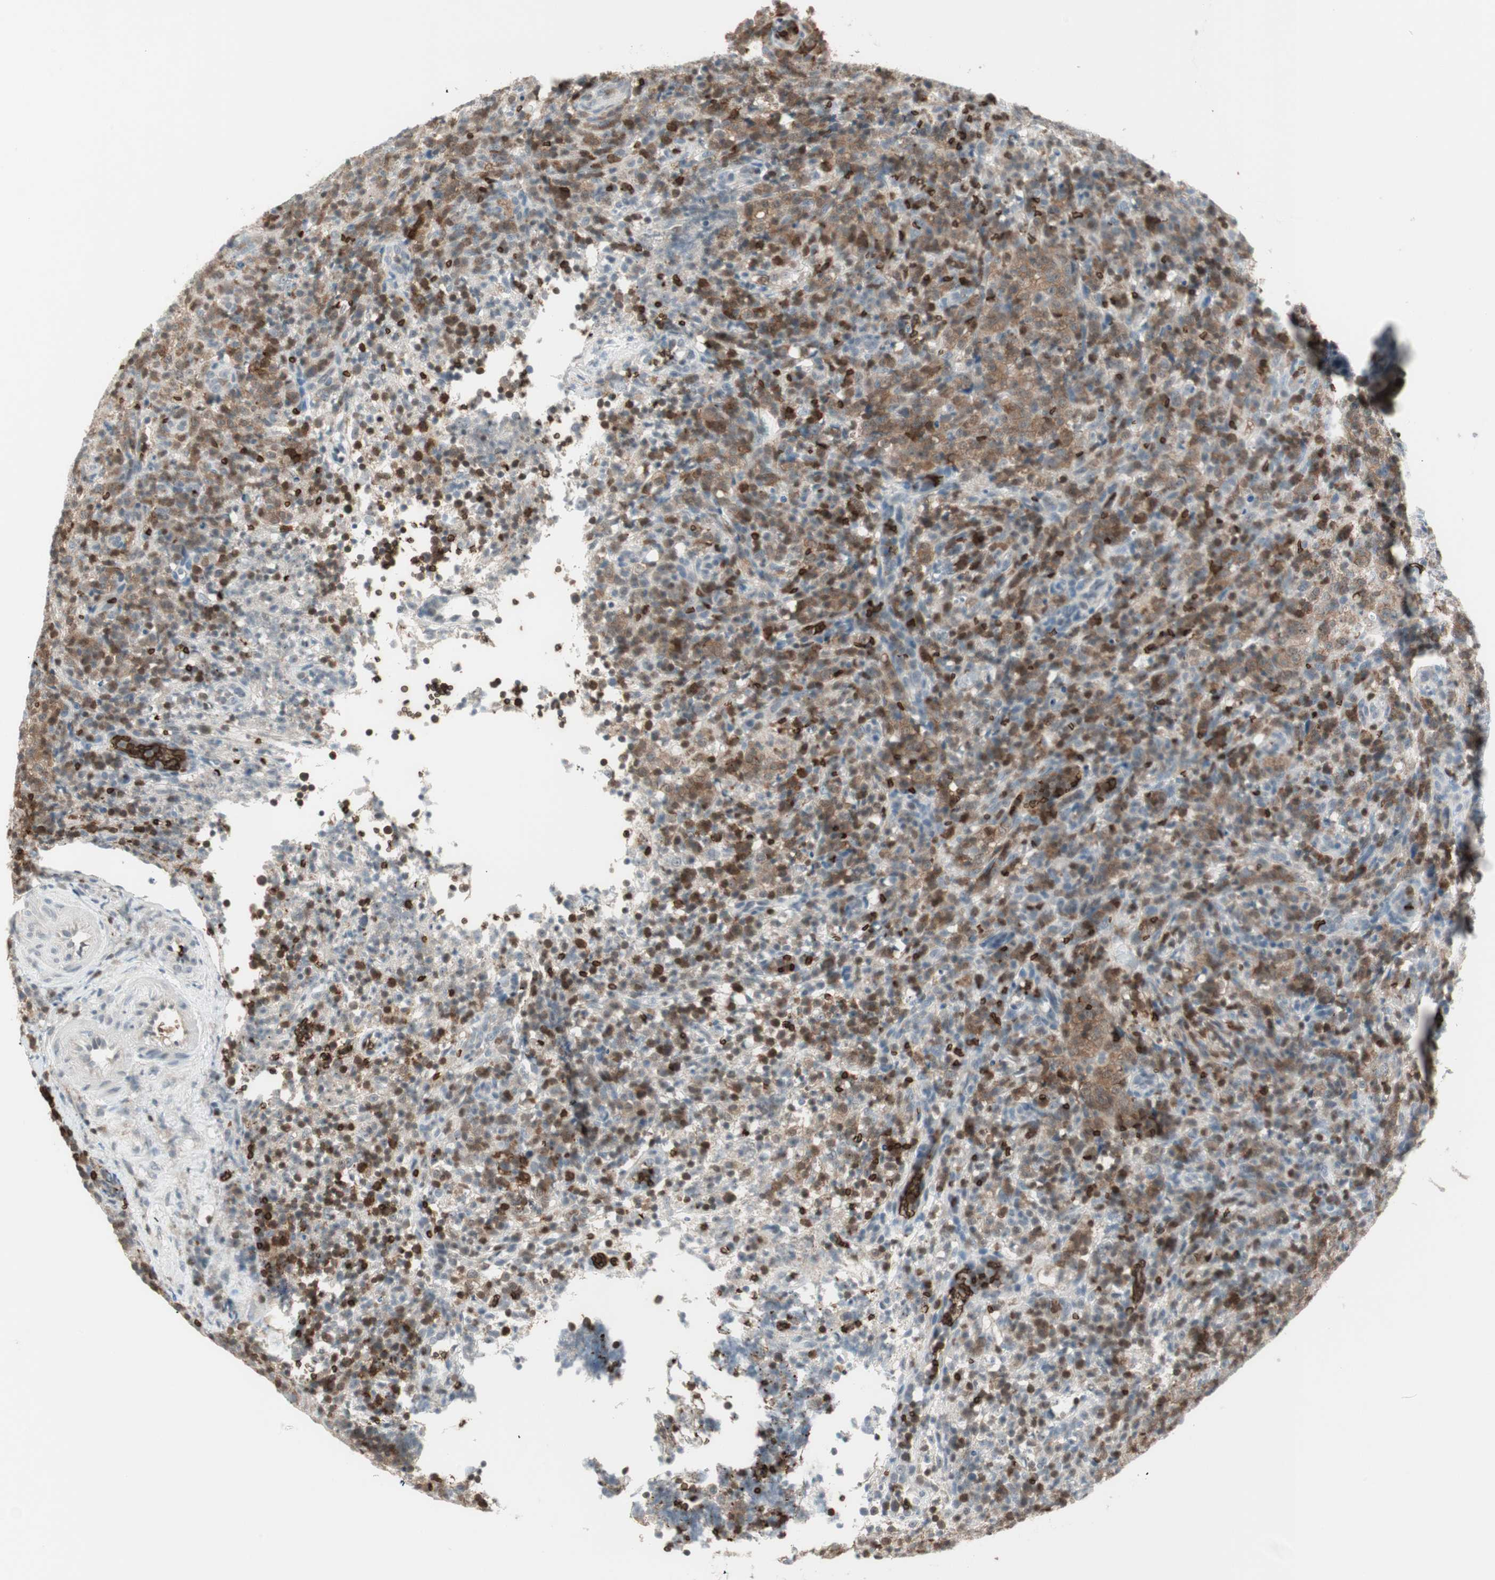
{"staining": {"intensity": "moderate", "quantity": ">75%", "location": "cytoplasmic/membranous"}, "tissue": "lymphoma", "cell_type": "Tumor cells", "image_type": "cancer", "snomed": [{"axis": "morphology", "description": "Malignant lymphoma, non-Hodgkin's type, High grade"}, {"axis": "topography", "description": "Lymph node"}], "caption": "Tumor cells show medium levels of moderate cytoplasmic/membranous staining in about >75% of cells in human high-grade malignant lymphoma, non-Hodgkin's type.", "gene": "MAP4K1", "patient": {"sex": "female", "age": 76}}